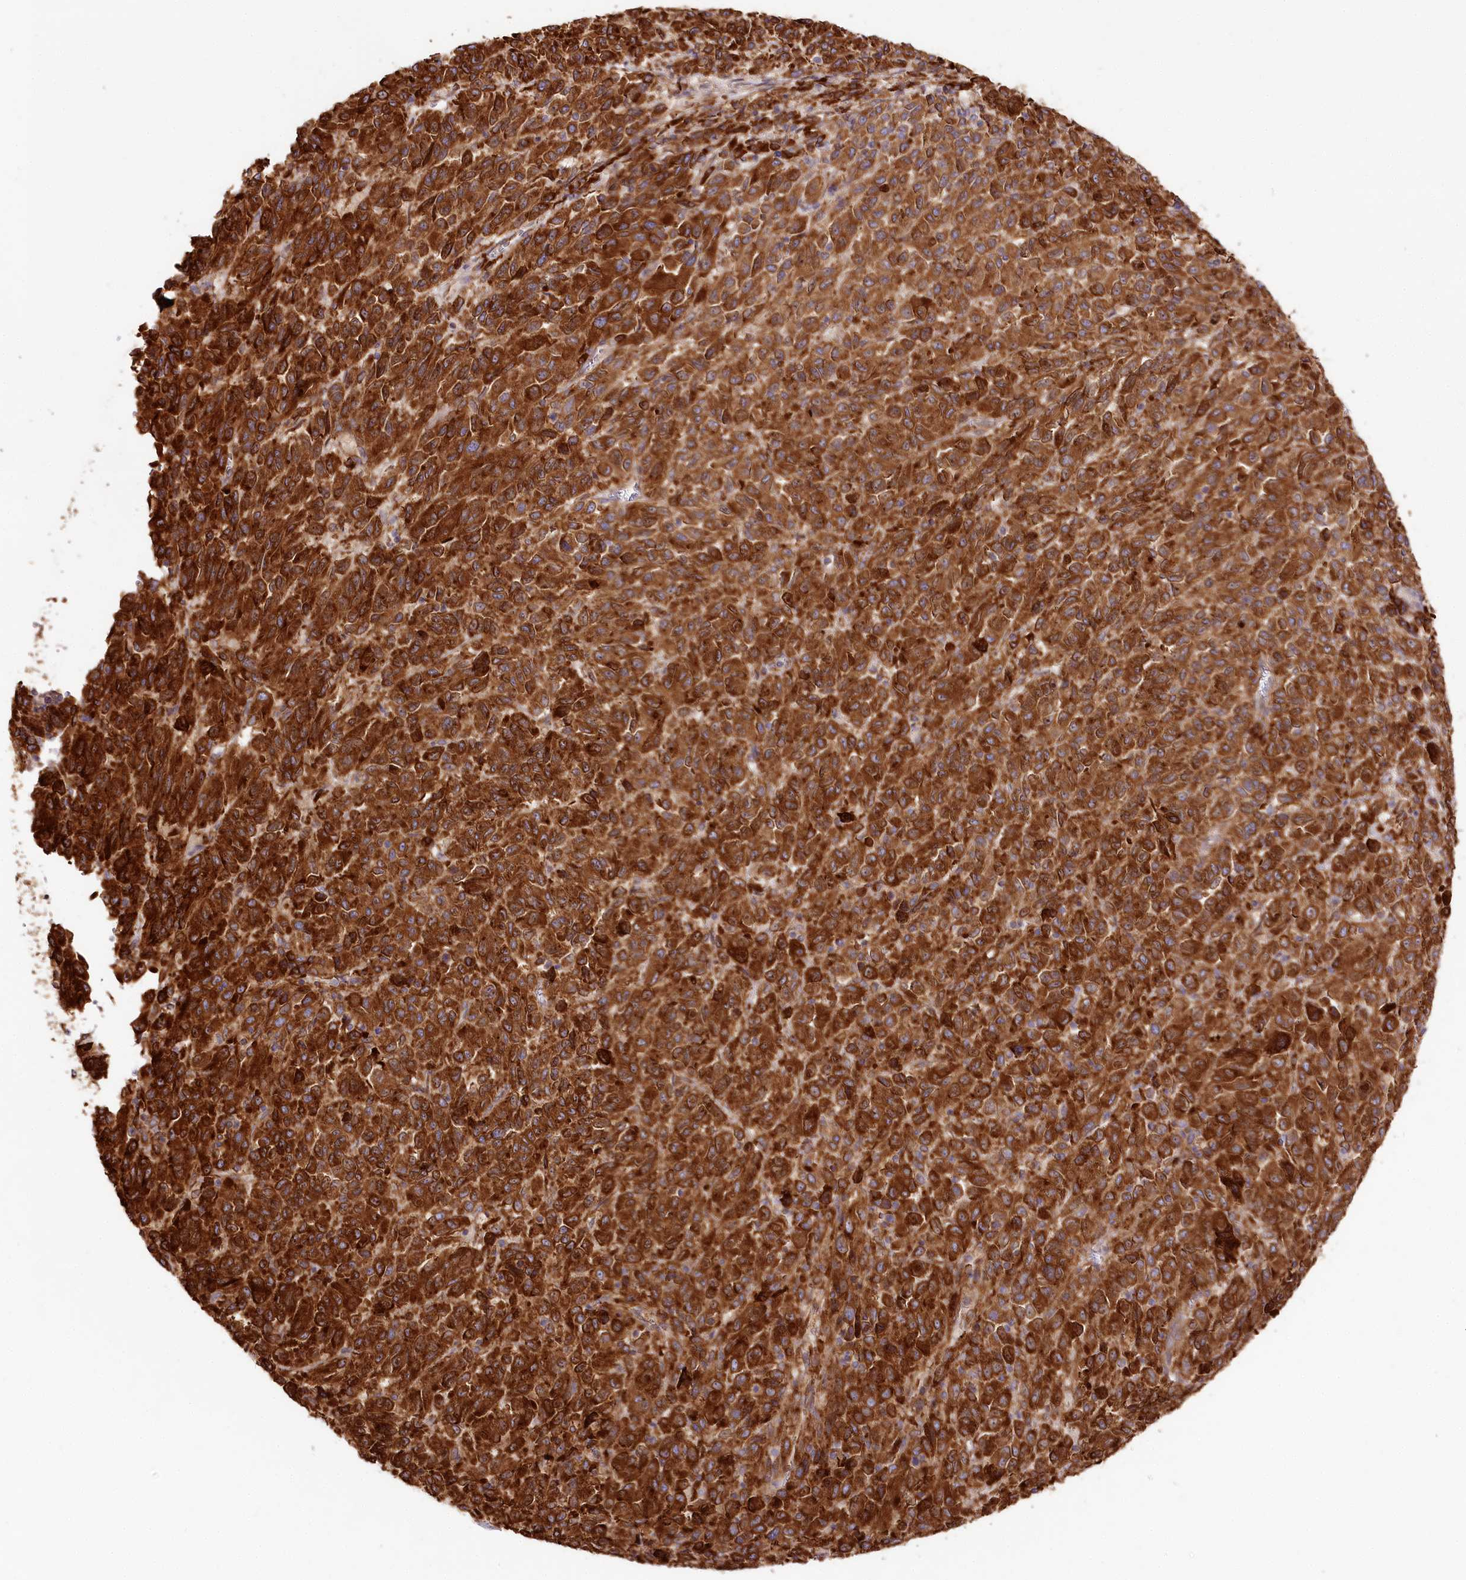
{"staining": {"intensity": "strong", "quantity": ">75%", "location": "cytoplasmic/membranous"}, "tissue": "melanoma", "cell_type": "Tumor cells", "image_type": "cancer", "snomed": [{"axis": "morphology", "description": "Malignant melanoma, Metastatic site"}, {"axis": "topography", "description": "Lung"}], "caption": "Immunohistochemical staining of human melanoma displays strong cytoplasmic/membranous protein staining in approximately >75% of tumor cells.", "gene": "CNPY2", "patient": {"sex": "male", "age": 64}}